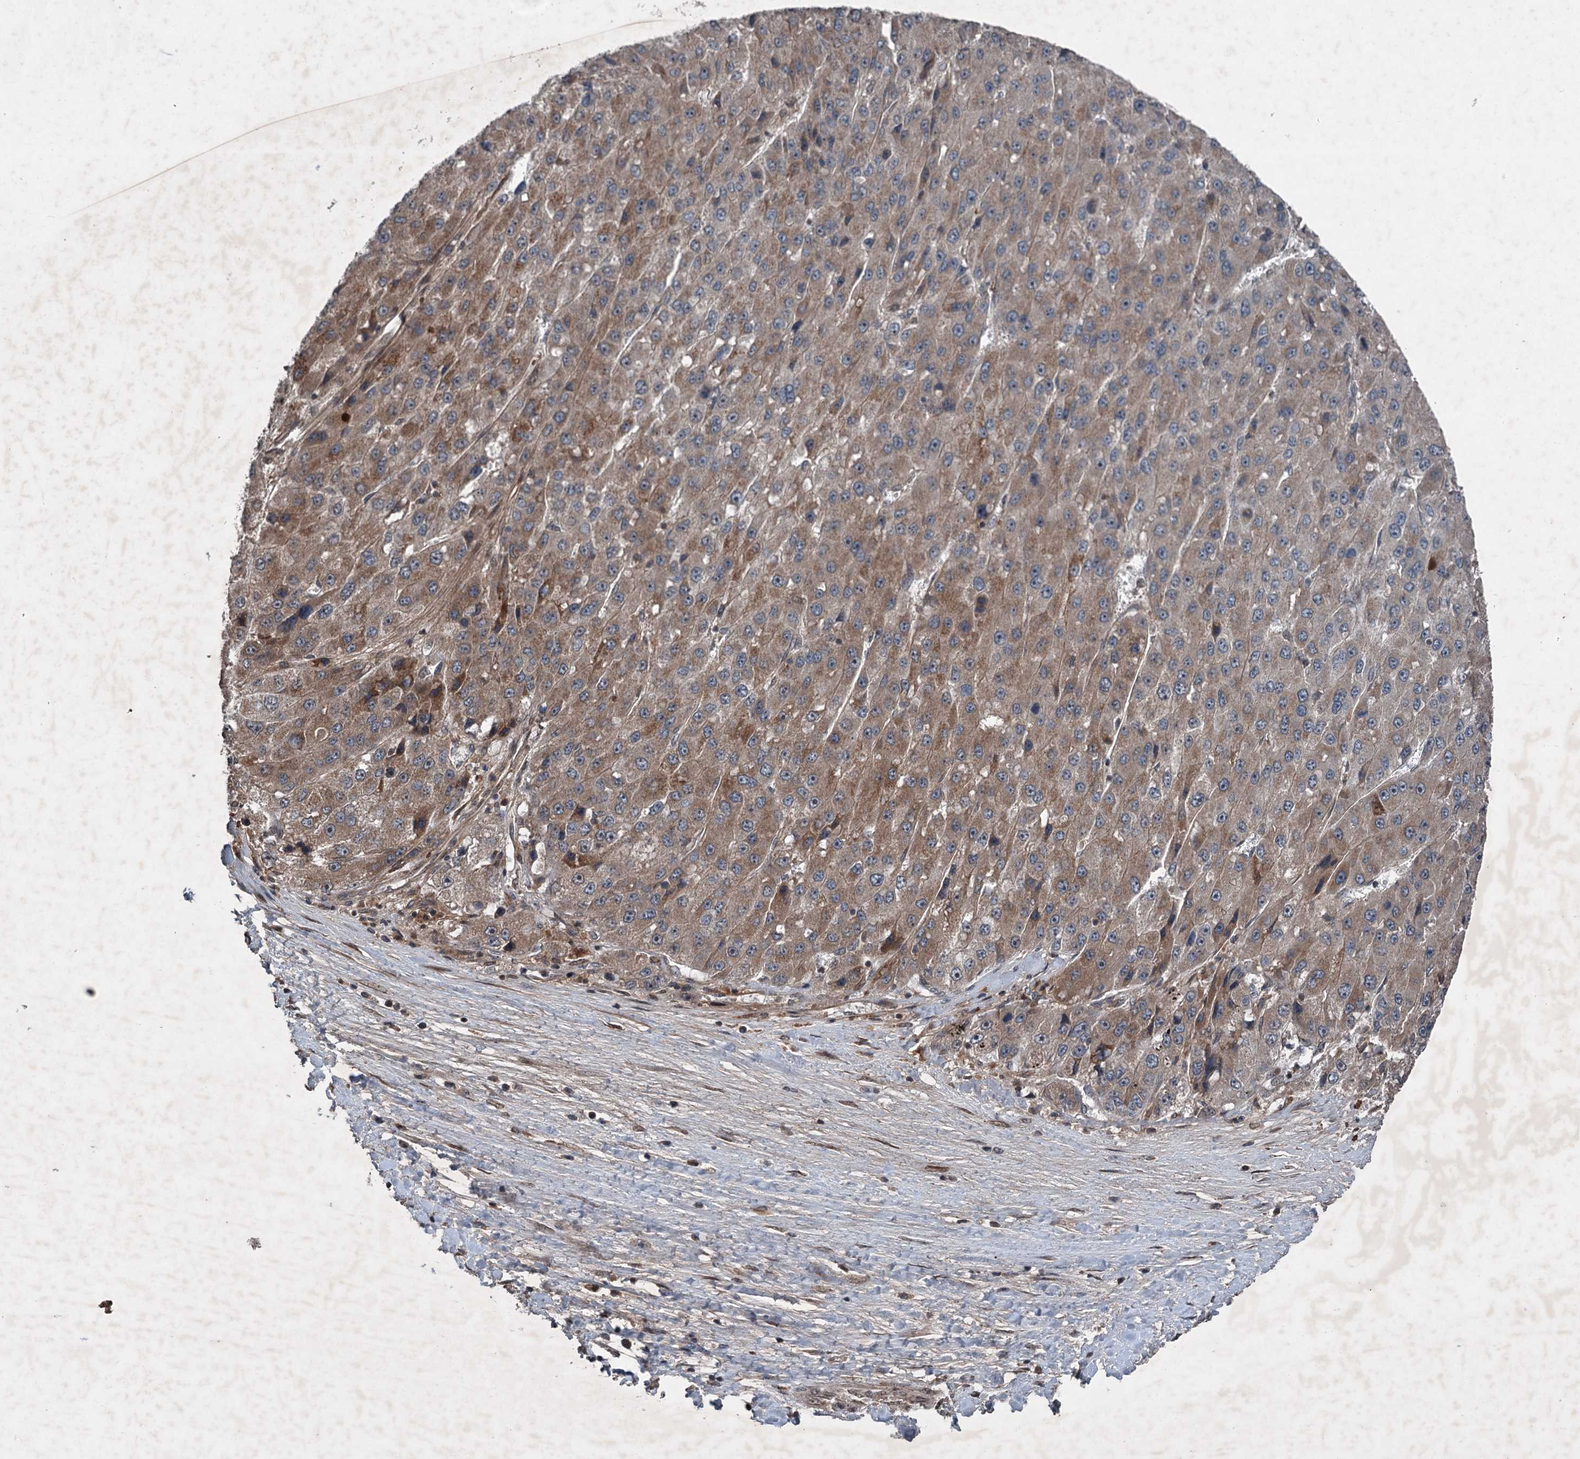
{"staining": {"intensity": "moderate", "quantity": ">75%", "location": "cytoplasmic/membranous"}, "tissue": "liver cancer", "cell_type": "Tumor cells", "image_type": "cancer", "snomed": [{"axis": "morphology", "description": "Carcinoma, Hepatocellular, NOS"}, {"axis": "topography", "description": "Liver"}], "caption": "Tumor cells display medium levels of moderate cytoplasmic/membranous expression in about >75% of cells in human hepatocellular carcinoma (liver). (Stains: DAB (3,3'-diaminobenzidine) in brown, nuclei in blue, Microscopy: brightfield microscopy at high magnification).", "gene": "ALAS1", "patient": {"sex": "female", "age": 73}}